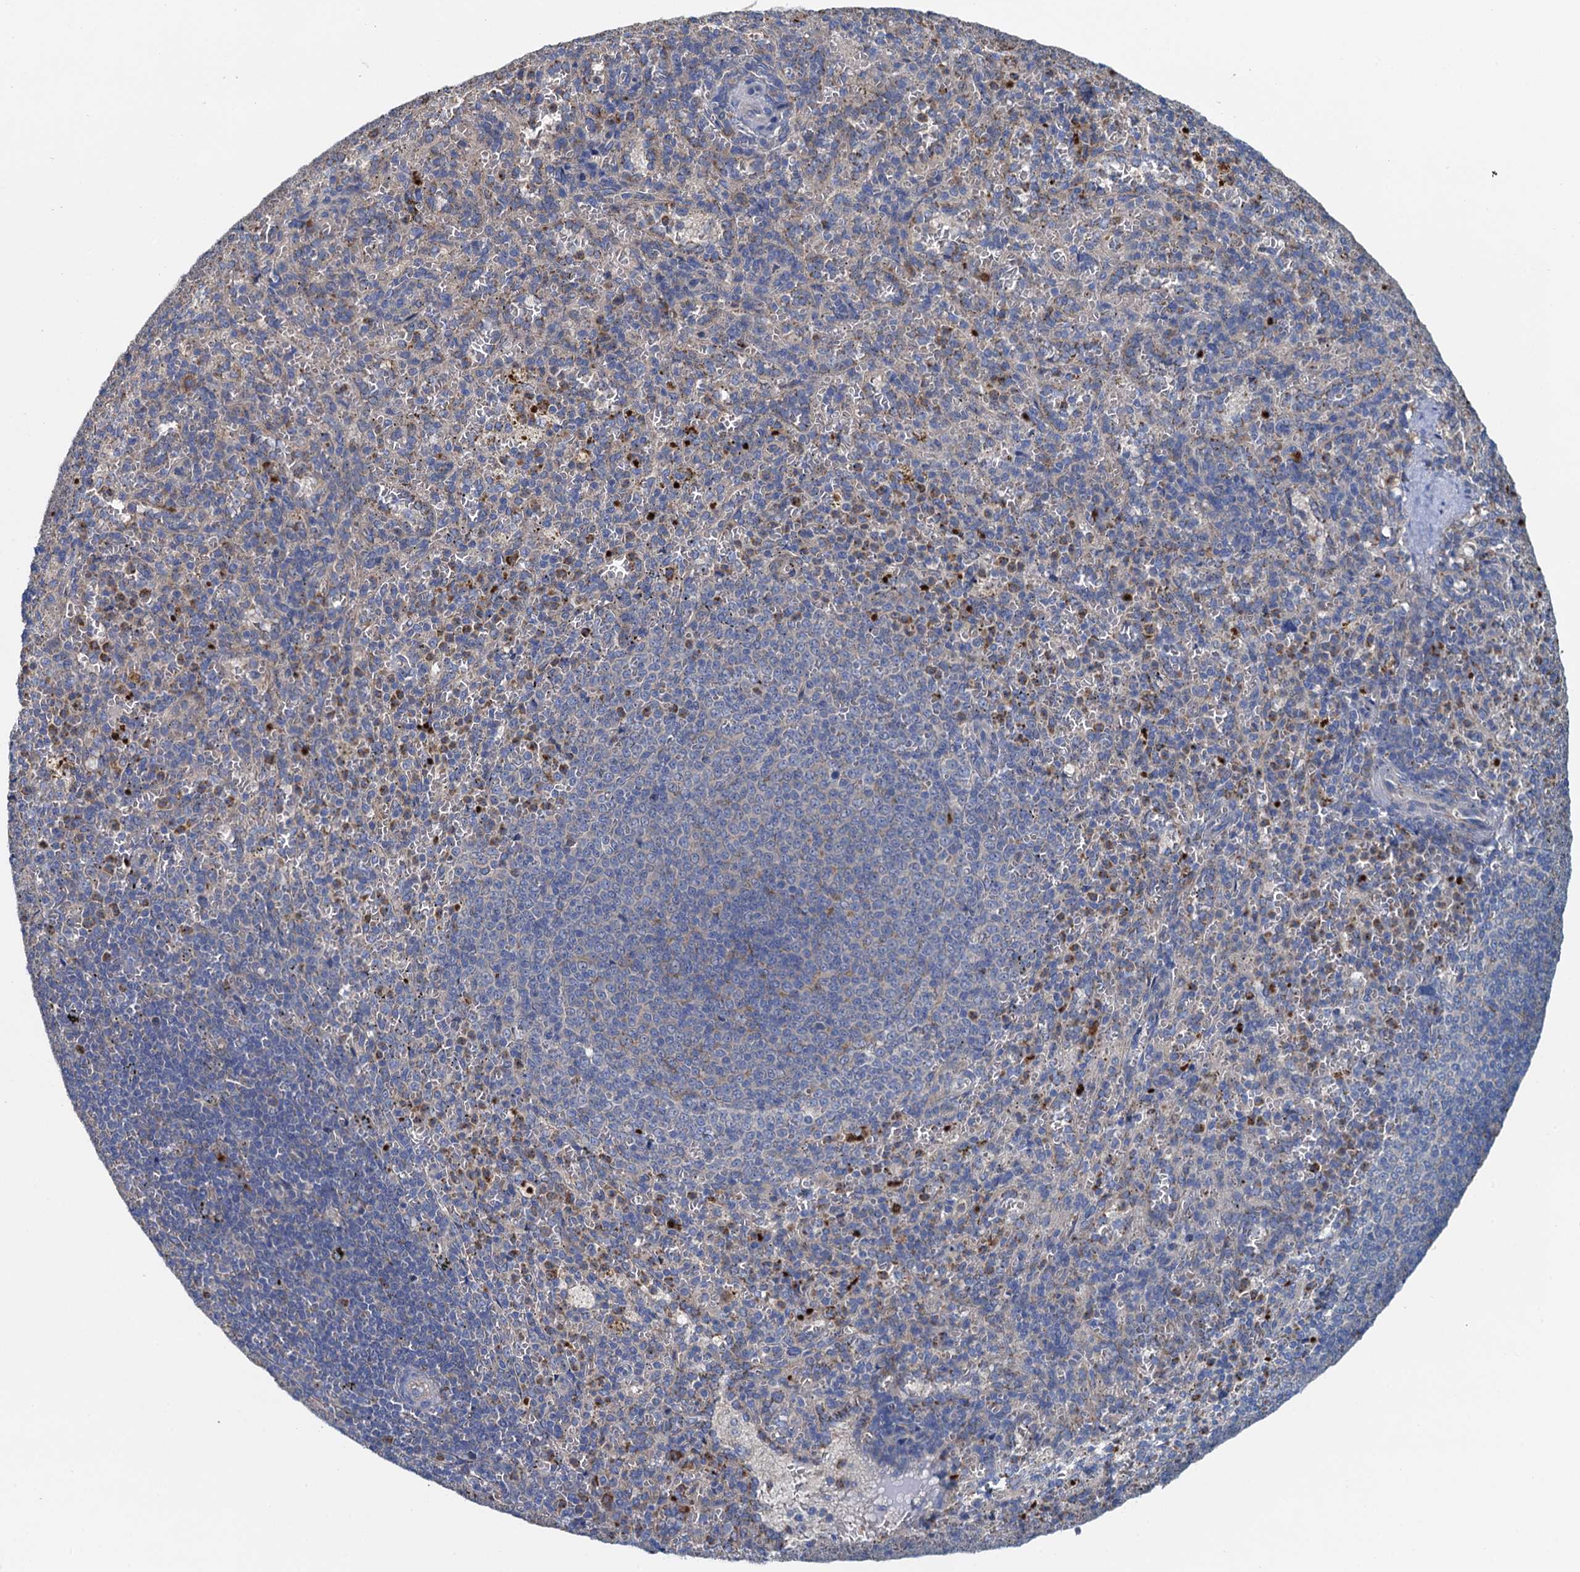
{"staining": {"intensity": "moderate", "quantity": "25%-75%", "location": "cytoplasmic/membranous"}, "tissue": "spleen", "cell_type": "Cells in red pulp", "image_type": "normal", "snomed": [{"axis": "morphology", "description": "Normal tissue, NOS"}, {"axis": "topography", "description": "Spleen"}], "caption": "Immunohistochemistry of normal spleen exhibits medium levels of moderate cytoplasmic/membranous expression in approximately 25%-75% of cells in red pulp.", "gene": "ADCY9", "patient": {"sex": "female", "age": 21}}